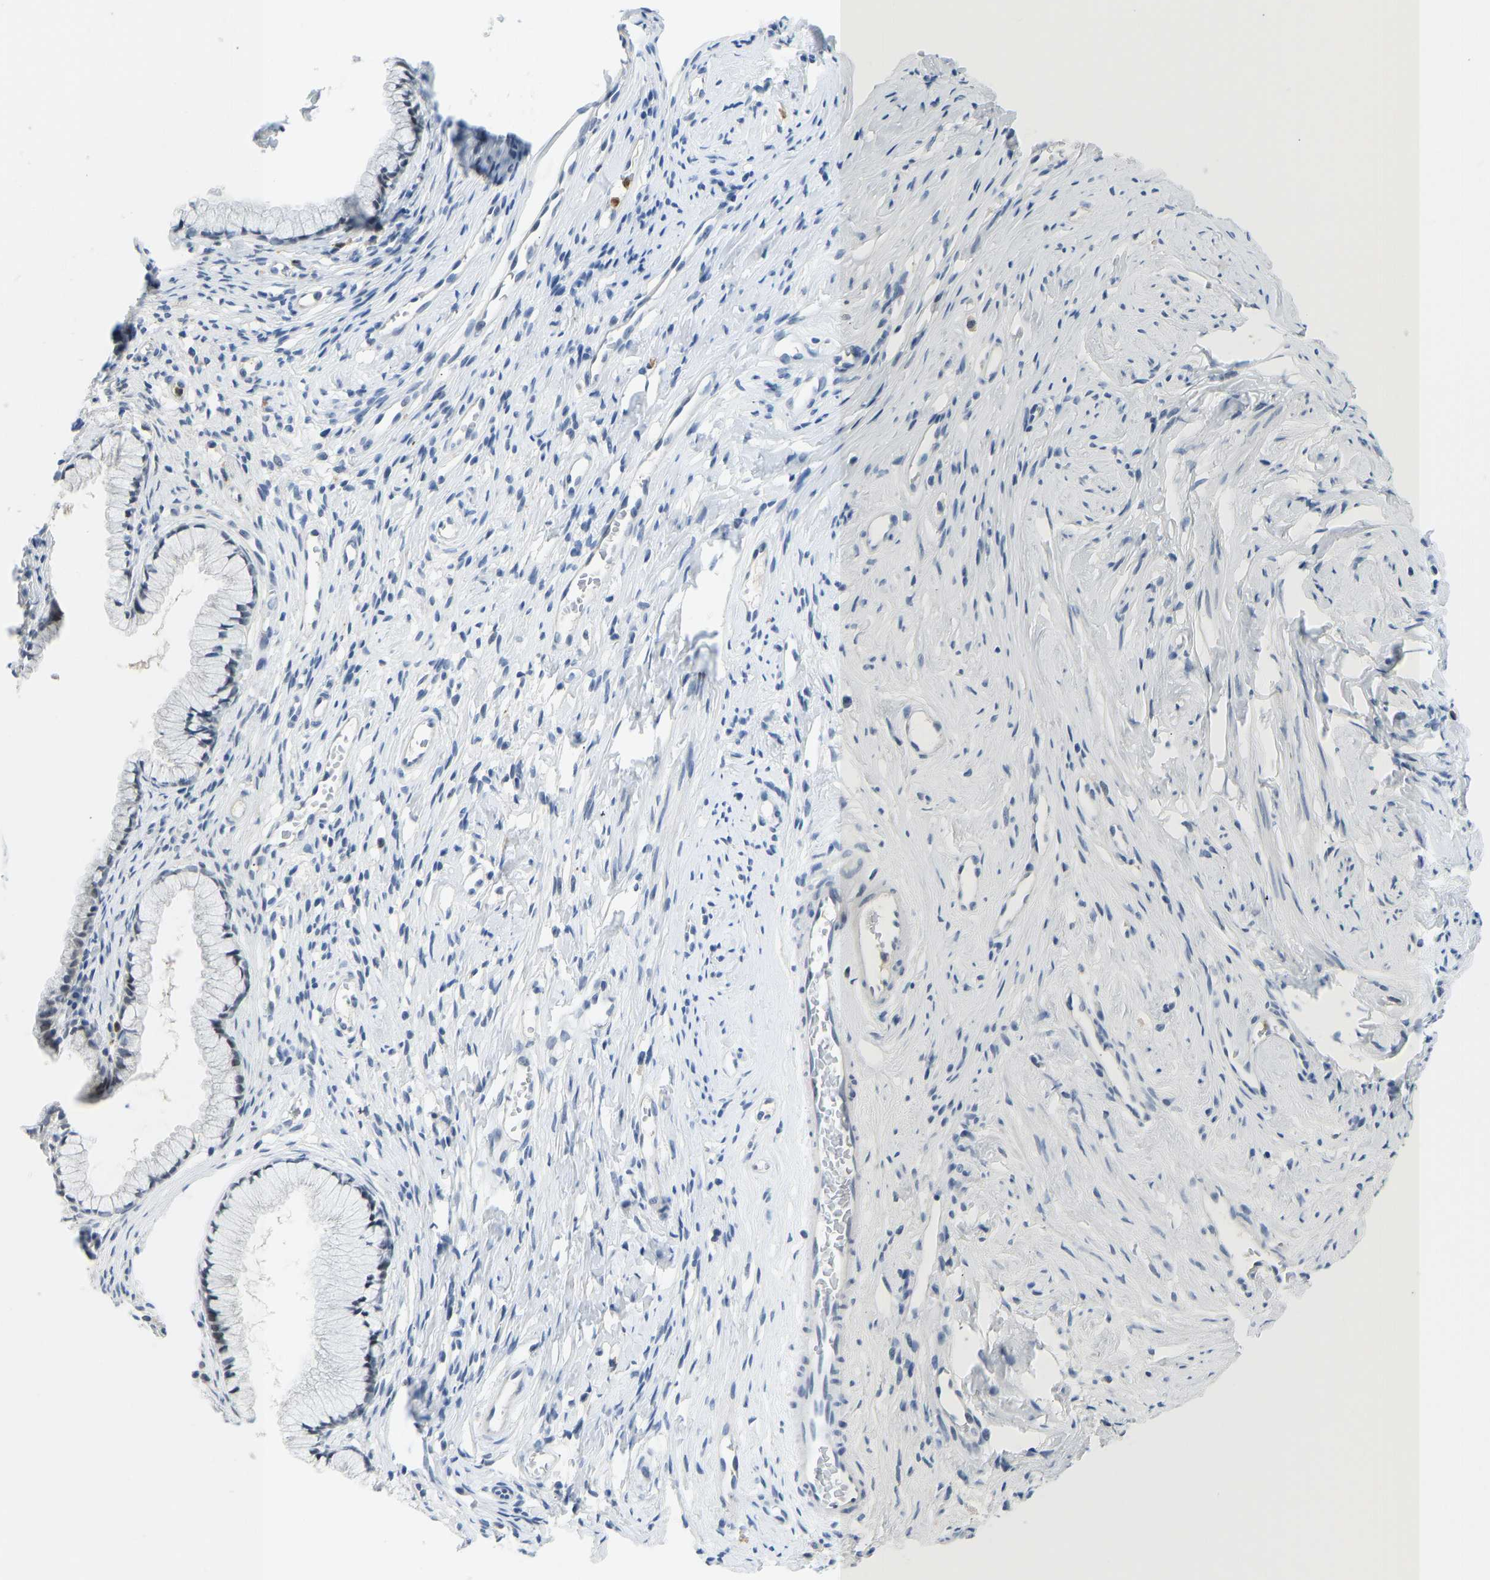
{"staining": {"intensity": "negative", "quantity": "none", "location": "none"}, "tissue": "cervix", "cell_type": "Glandular cells", "image_type": "normal", "snomed": [{"axis": "morphology", "description": "Normal tissue, NOS"}, {"axis": "topography", "description": "Cervix"}], "caption": "Unremarkable cervix was stained to show a protein in brown. There is no significant positivity in glandular cells. The staining is performed using DAB brown chromogen with nuclei counter-stained in using hematoxylin.", "gene": "TXNDC2", "patient": {"sex": "female", "age": 77}}